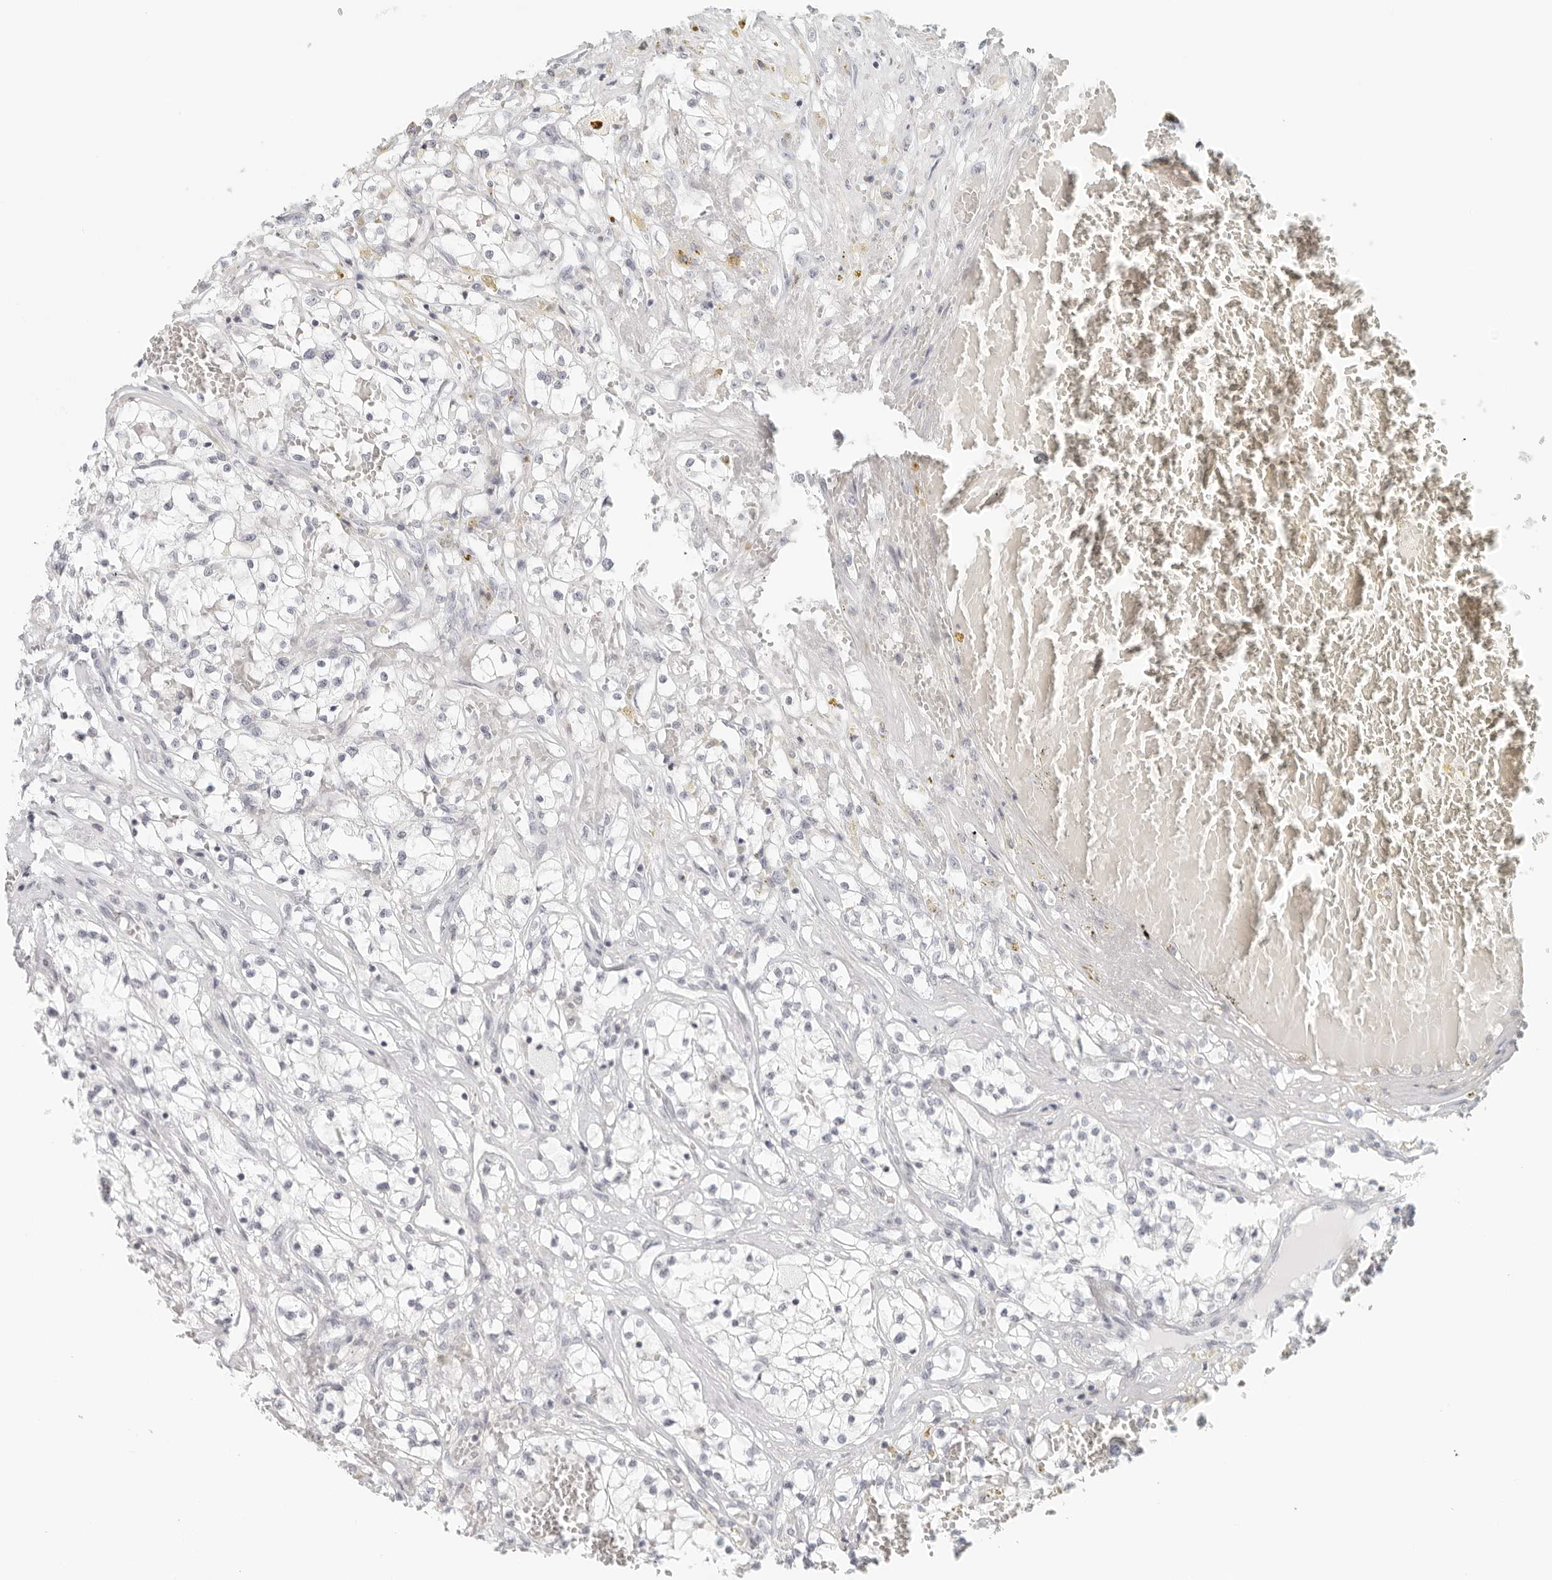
{"staining": {"intensity": "negative", "quantity": "none", "location": "none"}, "tissue": "renal cancer", "cell_type": "Tumor cells", "image_type": "cancer", "snomed": [{"axis": "morphology", "description": "Normal tissue, NOS"}, {"axis": "morphology", "description": "Adenocarcinoma, NOS"}, {"axis": "topography", "description": "Kidney"}], "caption": "A high-resolution histopathology image shows IHC staining of renal cancer (adenocarcinoma), which demonstrates no significant expression in tumor cells.", "gene": "RPS6KC1", "patient": {"sex": "male", "age": 68}}